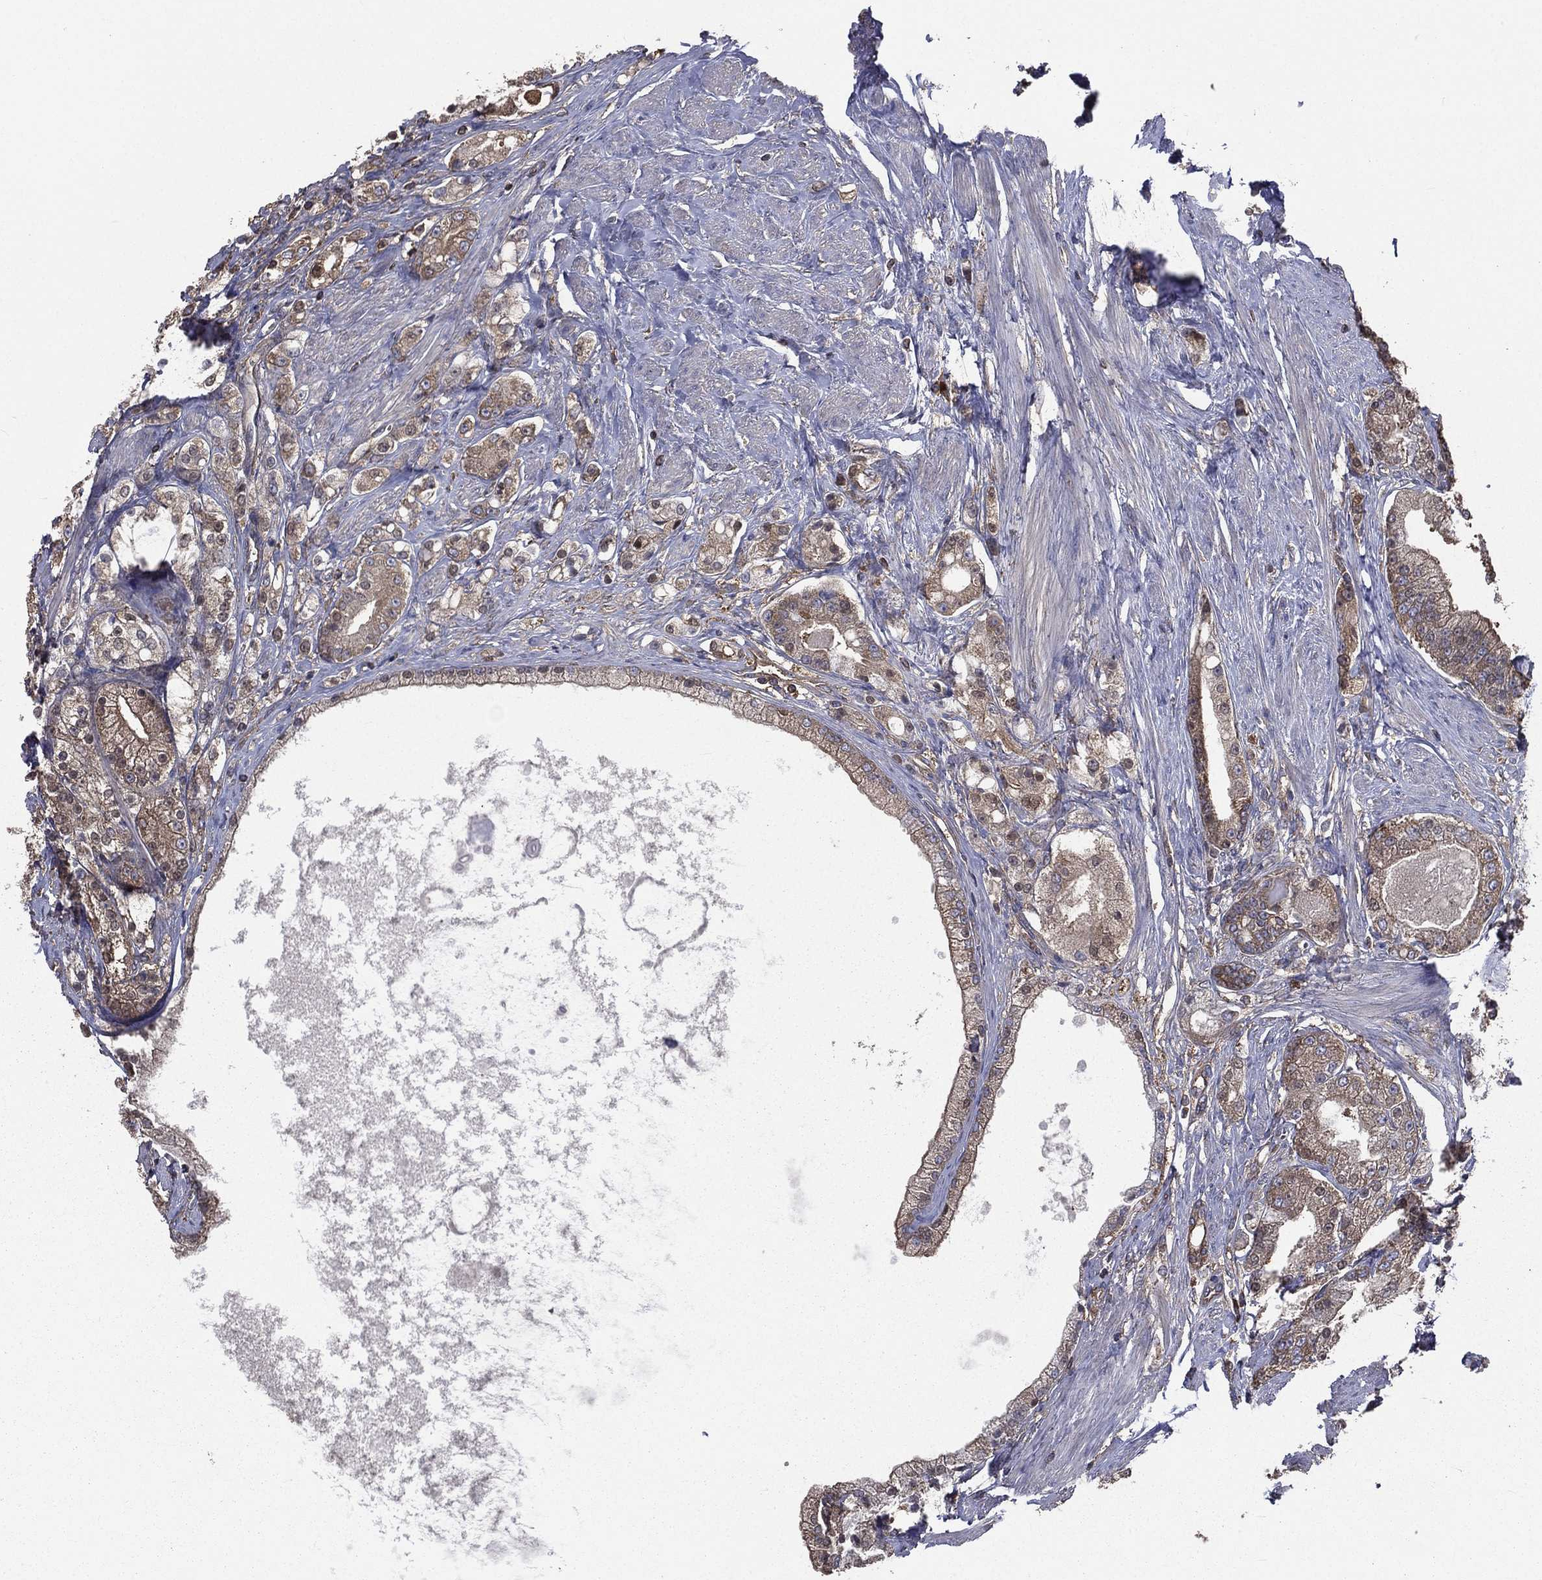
{"staining": {"intensity": "moderate", "quantity": ">75%", "location": "cytoplasmic/membranous"}, "tissue": "prostate cancer", "cell_type": "Tumor cells", "image_type": "cancer", "snomed": [{"axis": "morphology", "description": "Adenocarcinoma, NOS"}, {"axis": "topography", "description": "Prostate and seminal vesicle, NOS"}, {"axis": "topography", "description": "Prostate"}], "caption": "A histopathology image of human adenocarcinoma (prostate) stained for a protein demonstrates moderate cytoplasmic/membranous brown staining in tumor cells.", "gene": "SARS1", "patient": {"sex": "male", "age": 67}}